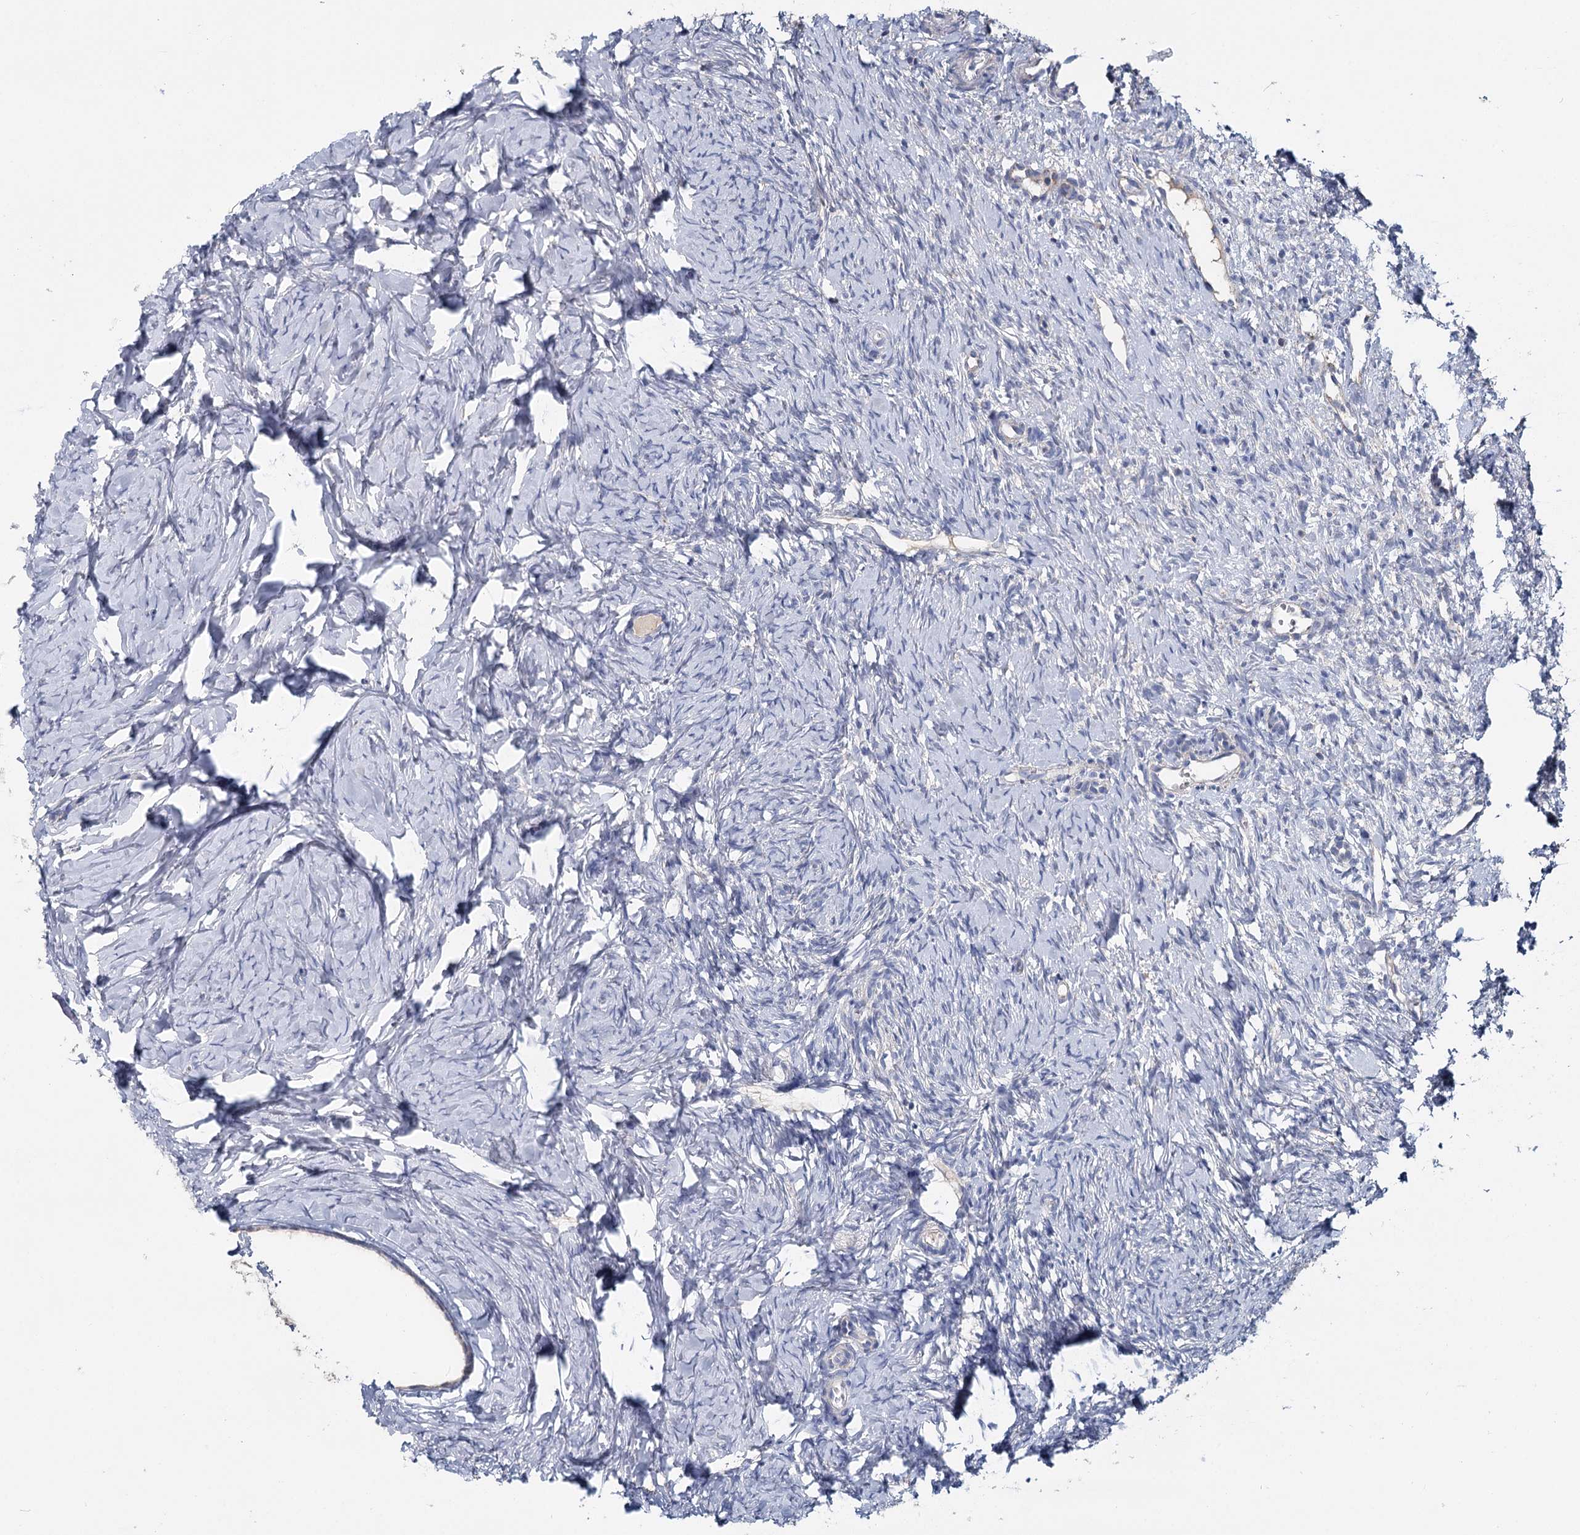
{"staining": {"intensity": "negative", "quantity": "none", "location": "none"}, "tissue": "ovary", "cell_type": "Ovarian stroma cells", "image_type": "normal", "snomed": [{"axis": "morphology", "description": "Normal tissue, NOS"}, {"axis": "topography", "description": "Ovary"}], "caption": "The immunohistochemistry (IHC) micrograph has no significant expression in ovarian stroma cells of ovary. (DAB immunohistochemistry (IHC) visualized using brightfield microscopy, high magnification).", "gene": "ANKRD16", "patient": {"sex": "female", "age": 51}}